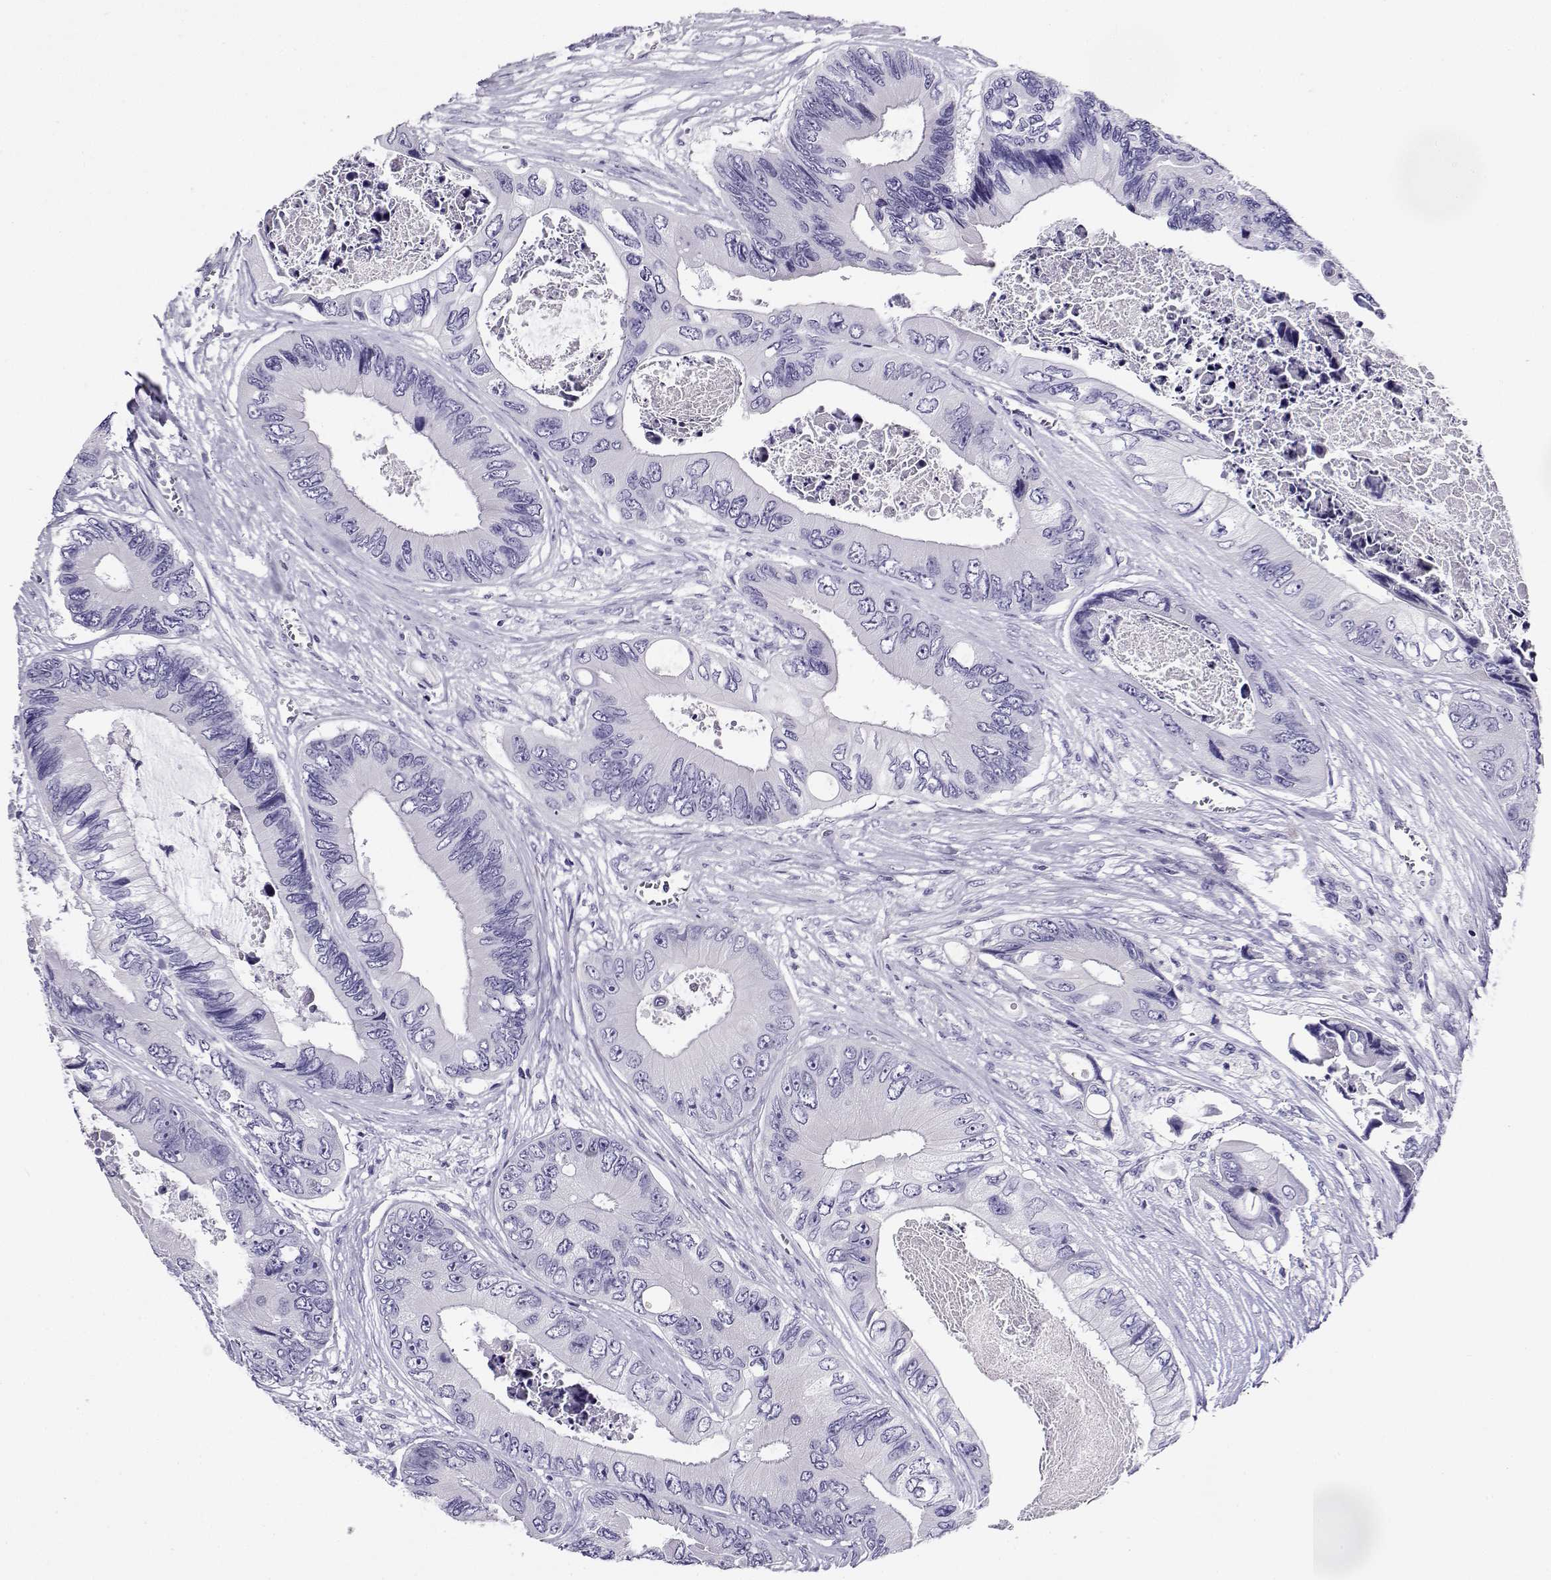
{"staining": {"intensity": "negative", "quantity": "none", "location": "none"}, "tissue": "colorectal cancer", "cell_type": "Tumor cells", "image_type": "cancer", "snomed": [{"axis": "morphology", "description": "Adenocarcinoma, NOS"}, {"axis": "topography", "description": "Rectum"}], "caption": "IHC photomicrograph of neoplastic tissue: human colorectal cancer (adenocarcinoma) stained with DAB demonstrates no significant protein expression in tumor cells.", "gene": "CABS1", "patient": {"sex": "male", "age": 63}}